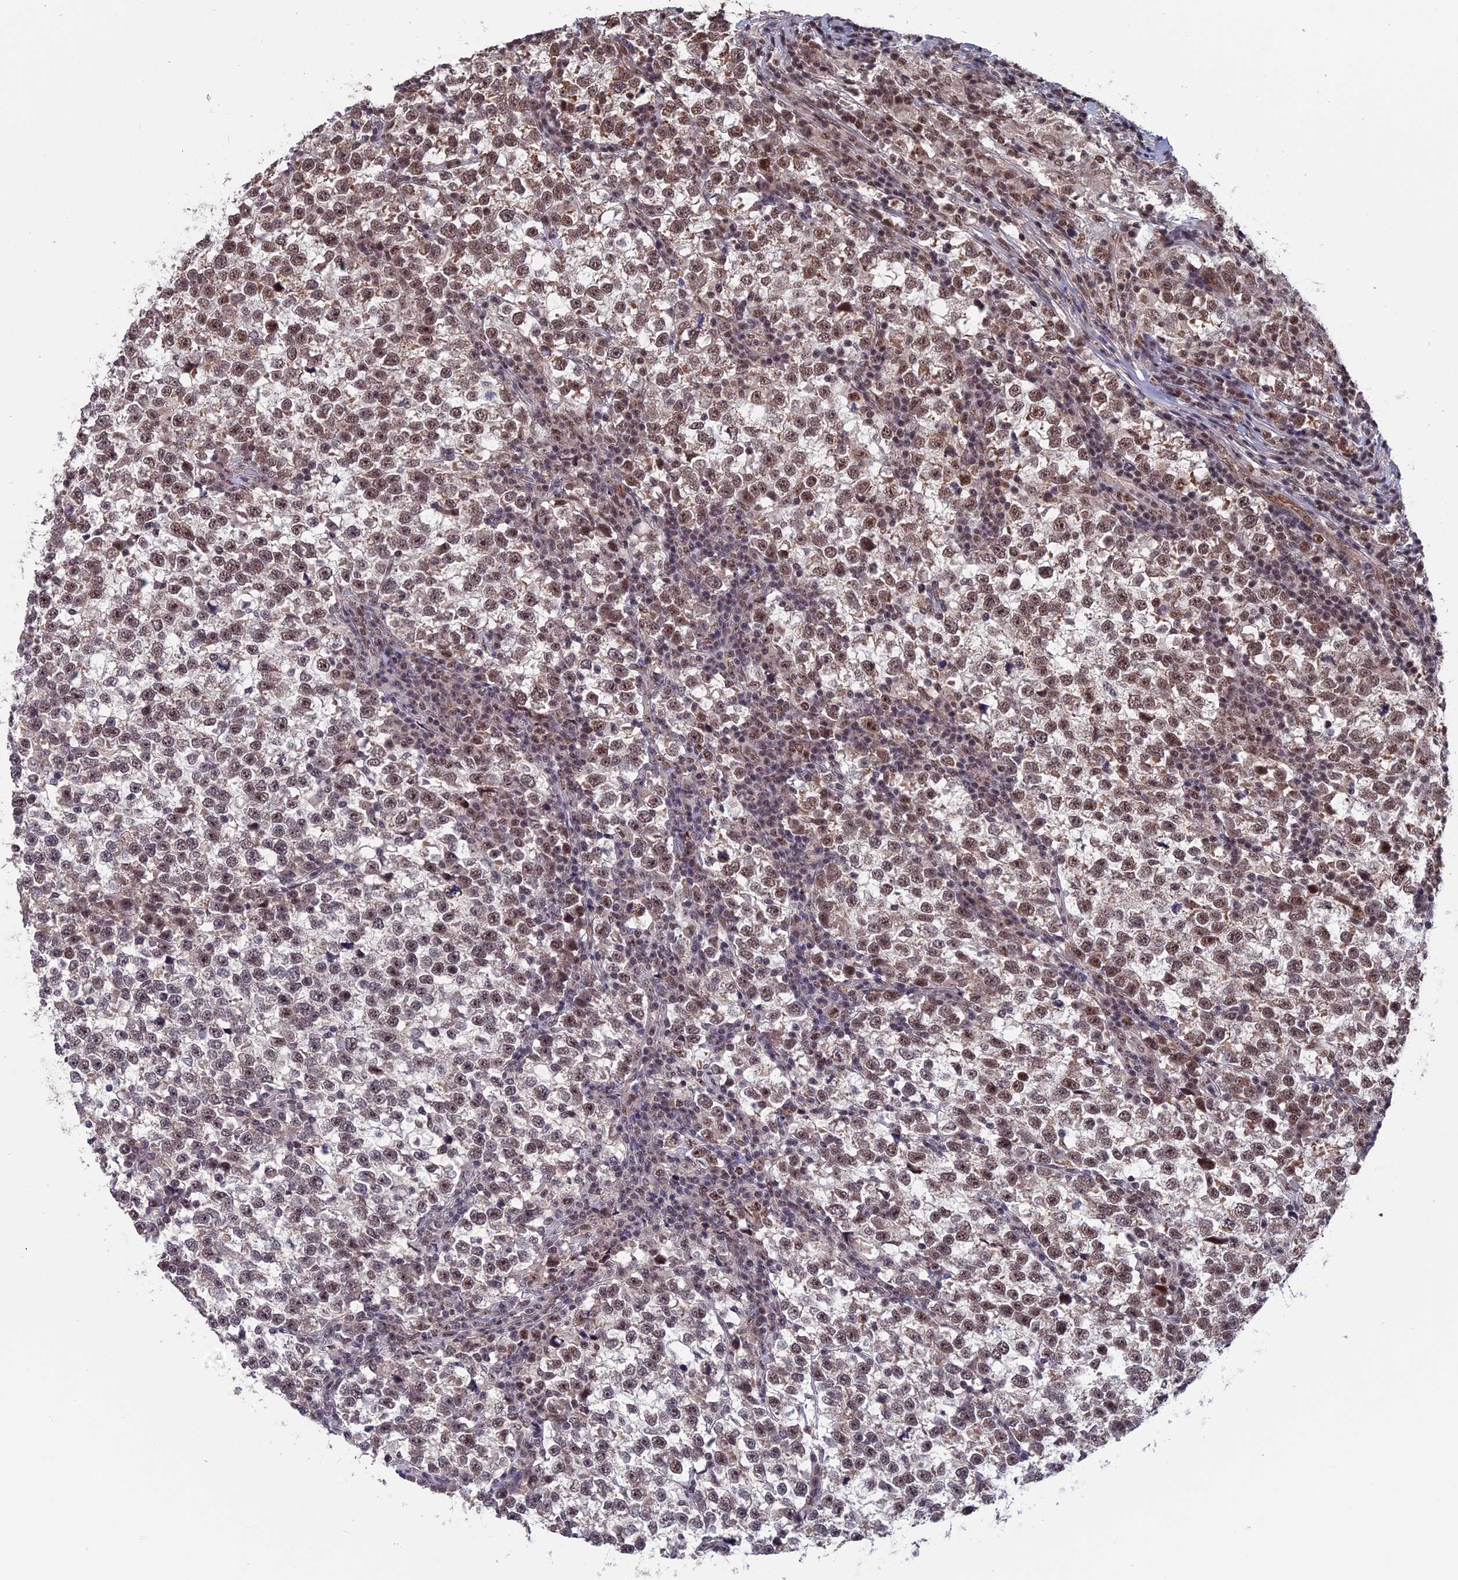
{"staining": {"intensity": "moderate", "quantity": "25%-75%", "location": "nuclear"}, "tissue": "testis cancer", "cell_type": "Tumor cells", "image_type": "cancer", "snomed": [{"axis": "morphology", "description": "Normal tissue, NOS"}, {"axis": "morphology", "description": "Seminoma, NOS"}, {"axis": "topography", "description": "Testis"}], "caption": "The image demonstrates immunohistochemical staining of seminoma (testis). There is moderate nuclear positivity is identified in approximately 25%-75% of tumor cells. Using DAB (brown) and hematoxylin (blue) stains, captured at high magnification using brightfield microscopy.", "gene": "CACTIN", "patient": {"sex": "male", "age": 43}}